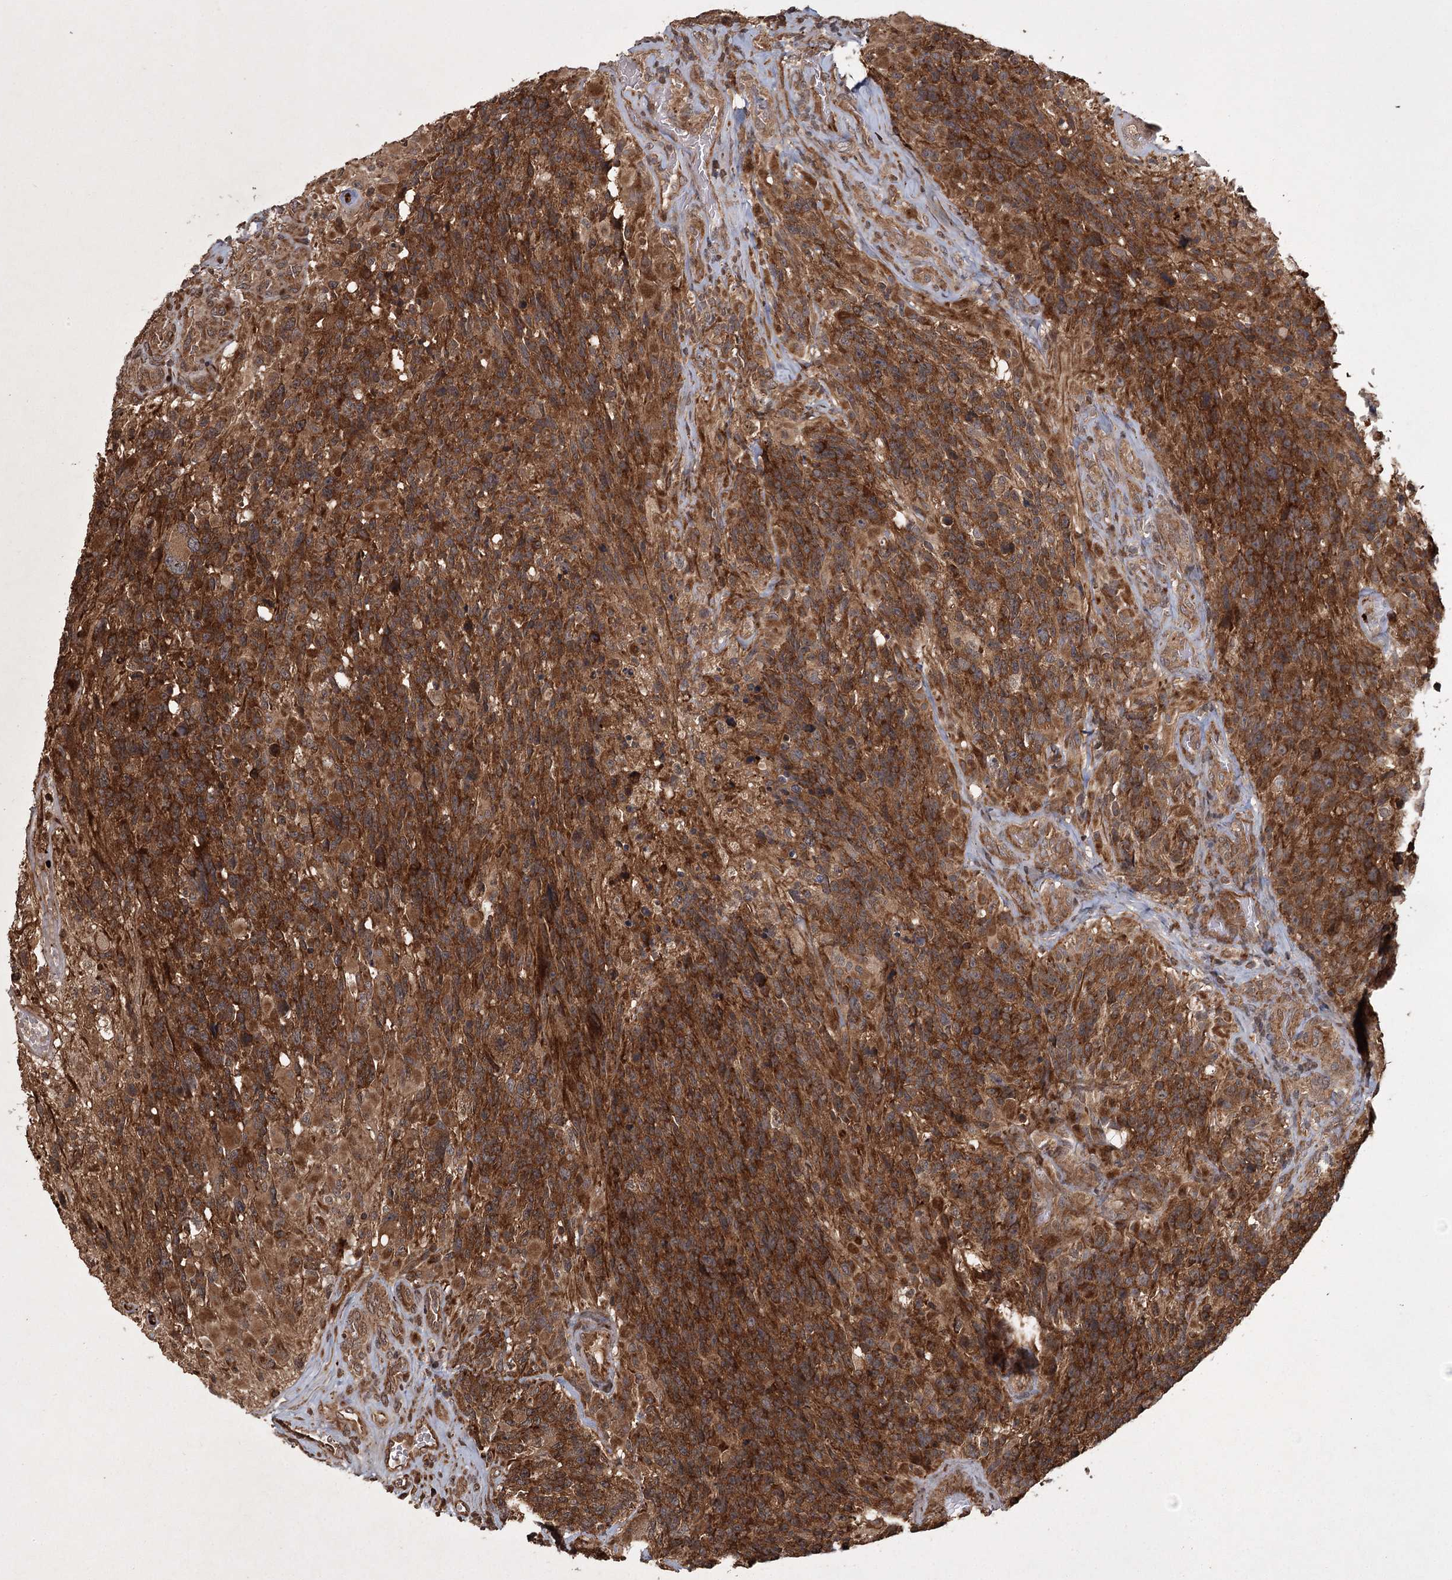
{"staining": {"intensity": "strong", "quantity": "25%-75%", "location": "cytoplasmic/membranous"}, "tissue": "glioma", "cell_type": "Tumor cells", "image_type": "cancer", "snomed": [{"axis": "morphology", "description": "Glioma, malignant, High grade"}, {"axis": "topography", "description": "Brain"}], "caption": "Tumor cells show high levels of strong cytoplasmic/membranous positivity in about 25%-75% of cells in malignant glioma (high-grade).", "gene": "RPAP3", "patient": {"sex": "male", "age": 76}}